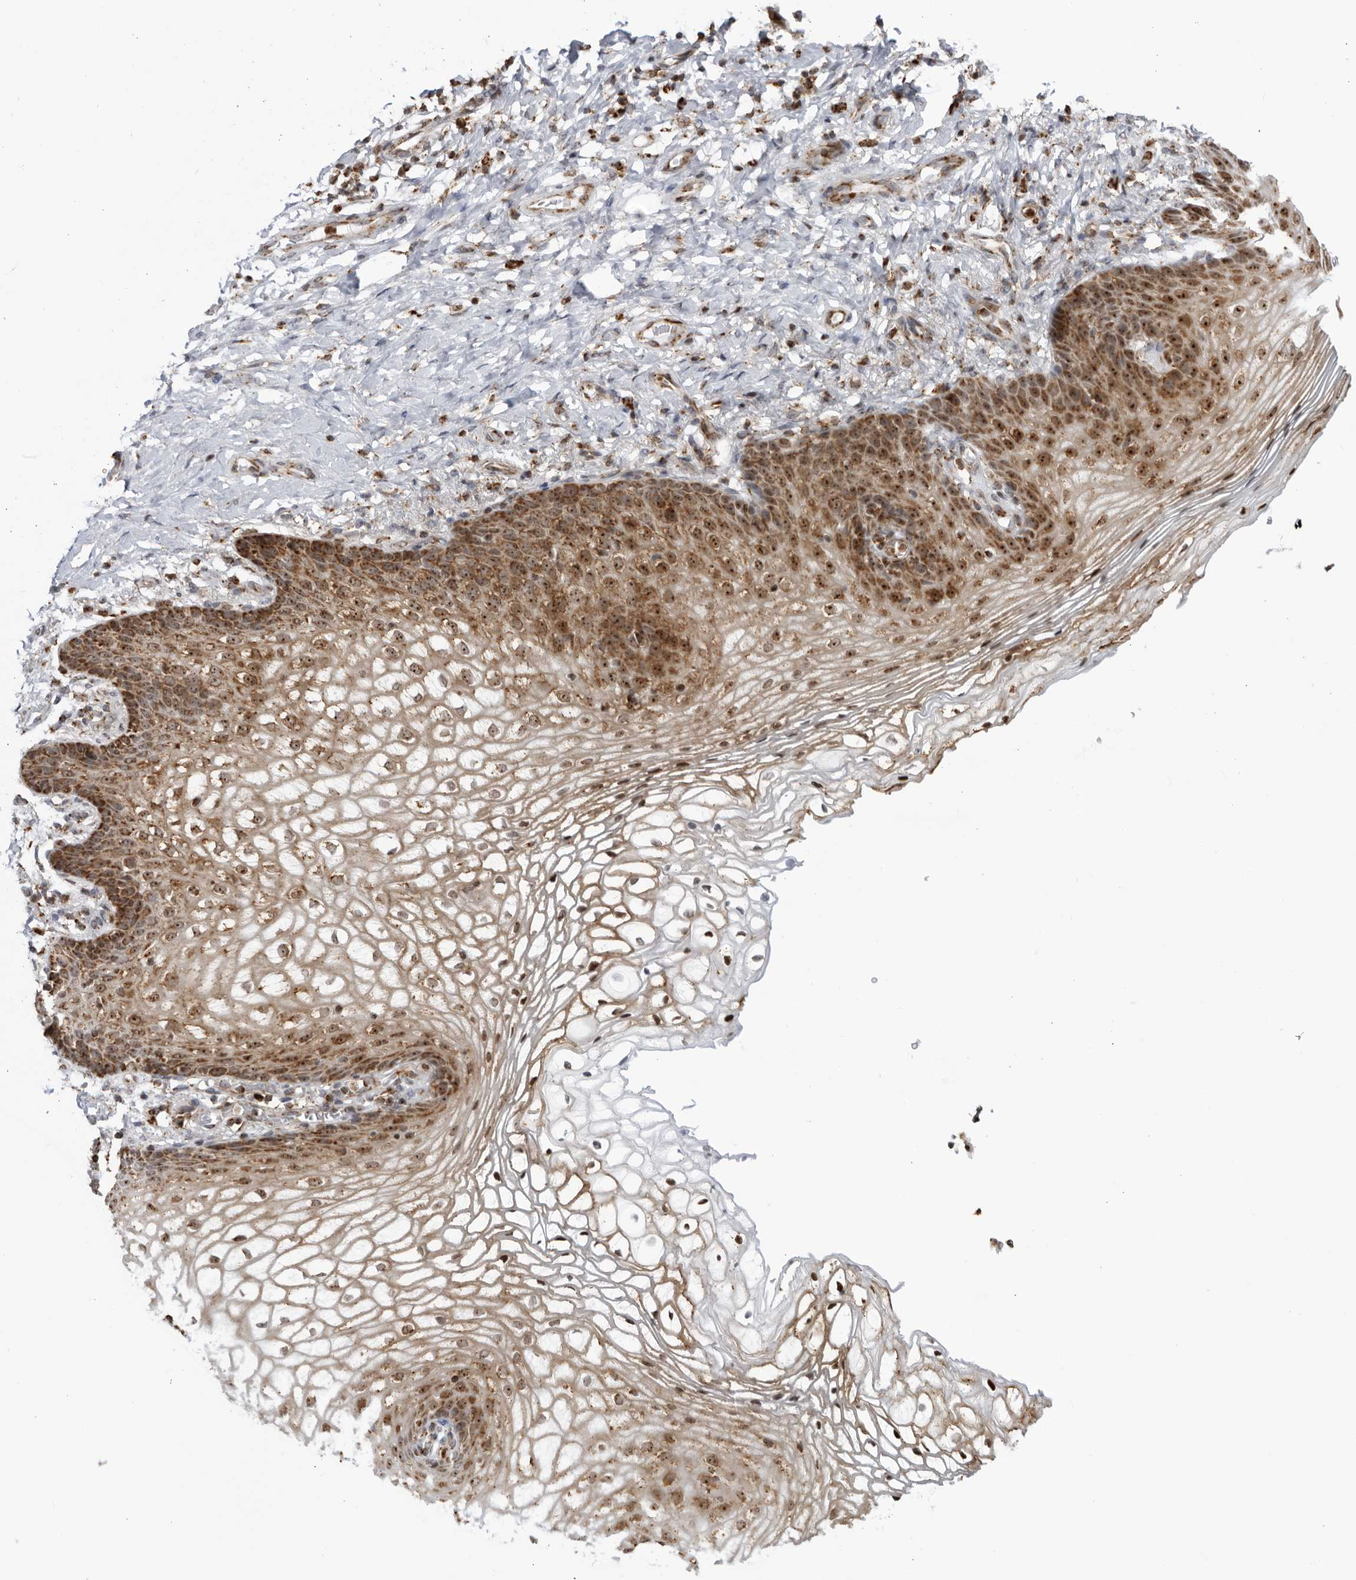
{"staining": {"intensity": "strong", "quantity": "25%-75%", "location": "cytoplasmic/membranous,nuclear"}, "tissue": "vagina", "cell_type": "Squamous epithelial cells", "image_type": "normal", "snomed": [{"axis": "morphology", "description": "Normal tissue, NOS"}, {"axis": "topography", "description": "Vagina"}], "caption": "Approximately 25%-75% of squamous epithelial cells in normal vagina show strong cytoplasmic/membranous,nuclear protein expression as visualized by brown immunohistochemical staining.", "gene": "RBM34", "patient": {"sex": "female", "age": 60}}